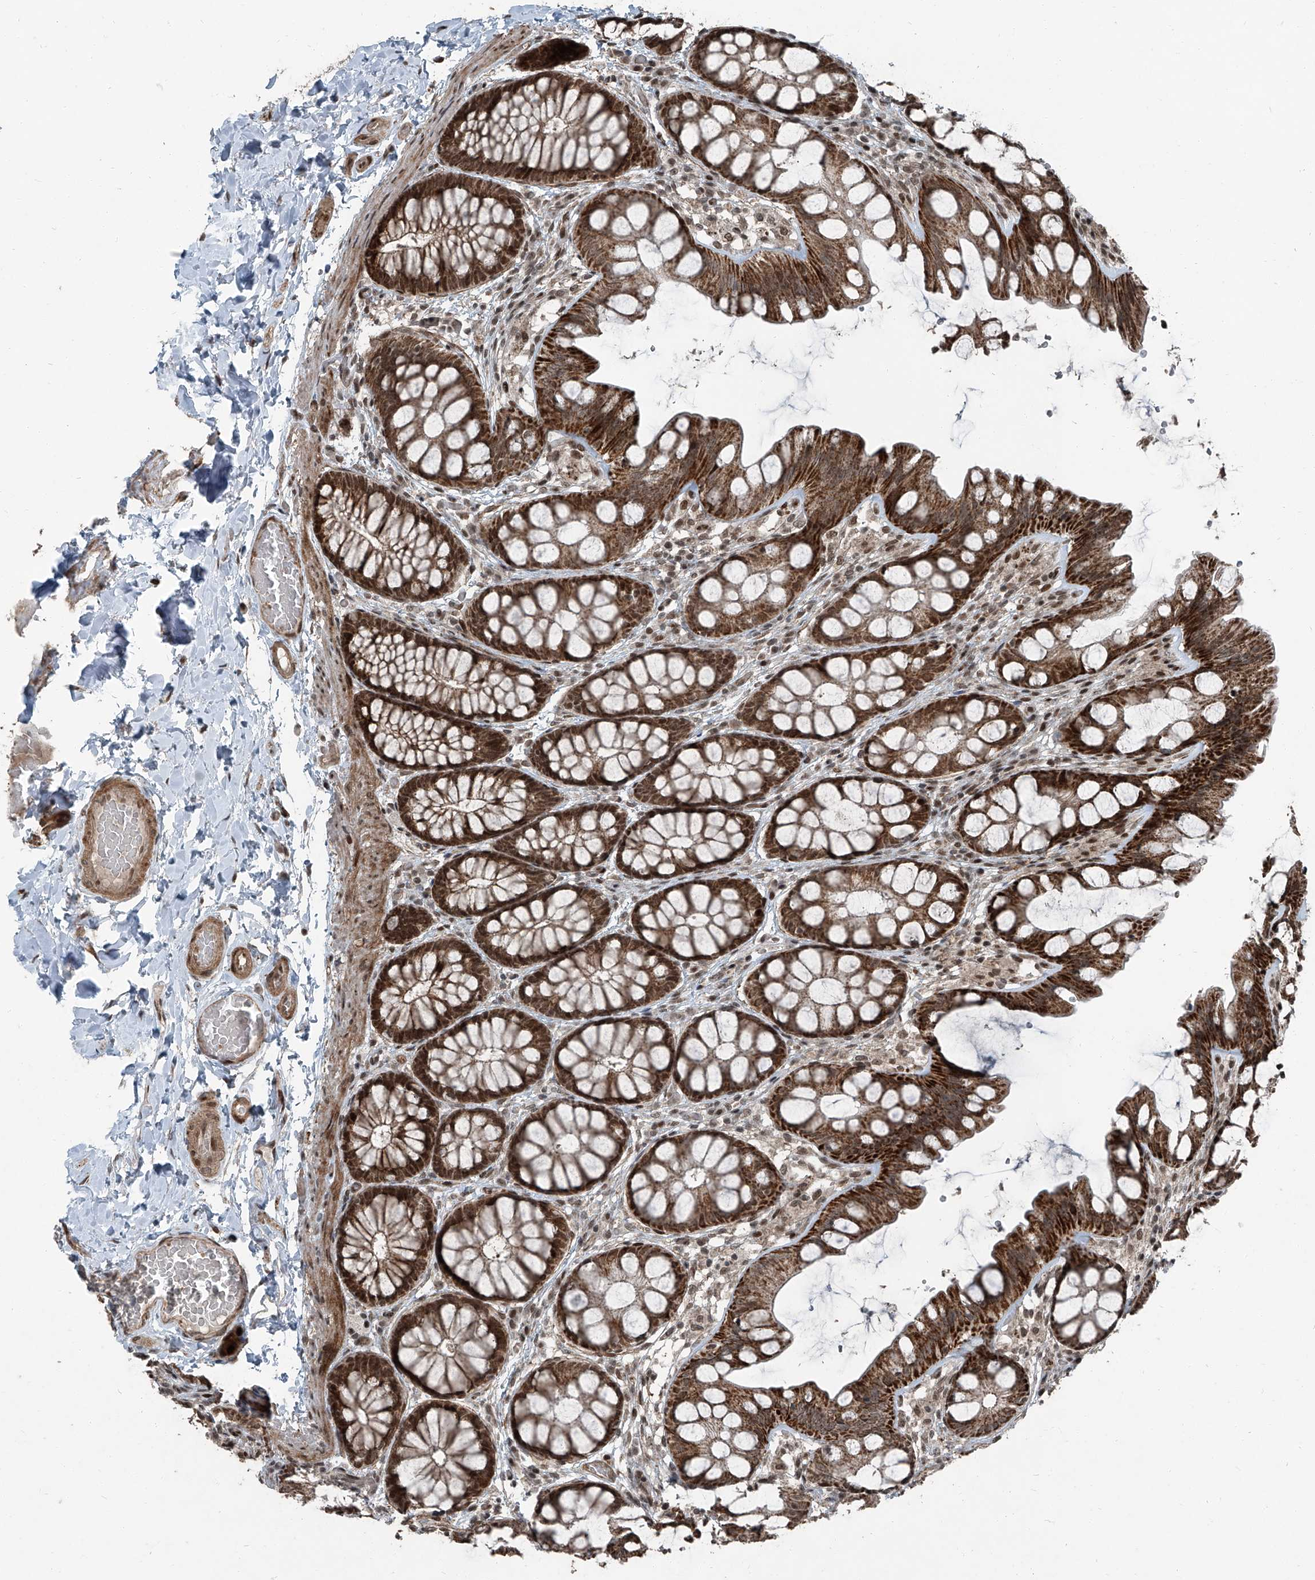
{"staining": {"intensity": "moderate", "quantity": ">75%", "location": "cytoplasmic/membranous"}, "tissue": "colon", "cell_type": "Endothelial cells", "image_type": "normal", "snomed": [{"axis": "morphology", "description": "Normal tissue, NOS"}, {"axis": "topography", "description": "Colon"}], "caption": "Immunohistochemistry (IHC) (DAB (3,3'-diaminobenzidine)) staining of benign human colon displays moderate cytoplasmic/membranous protein expression in approximately >75% of endothelial cells.", "gene": "ZNF570", "patient": {"sex": "male", "age": 47}}